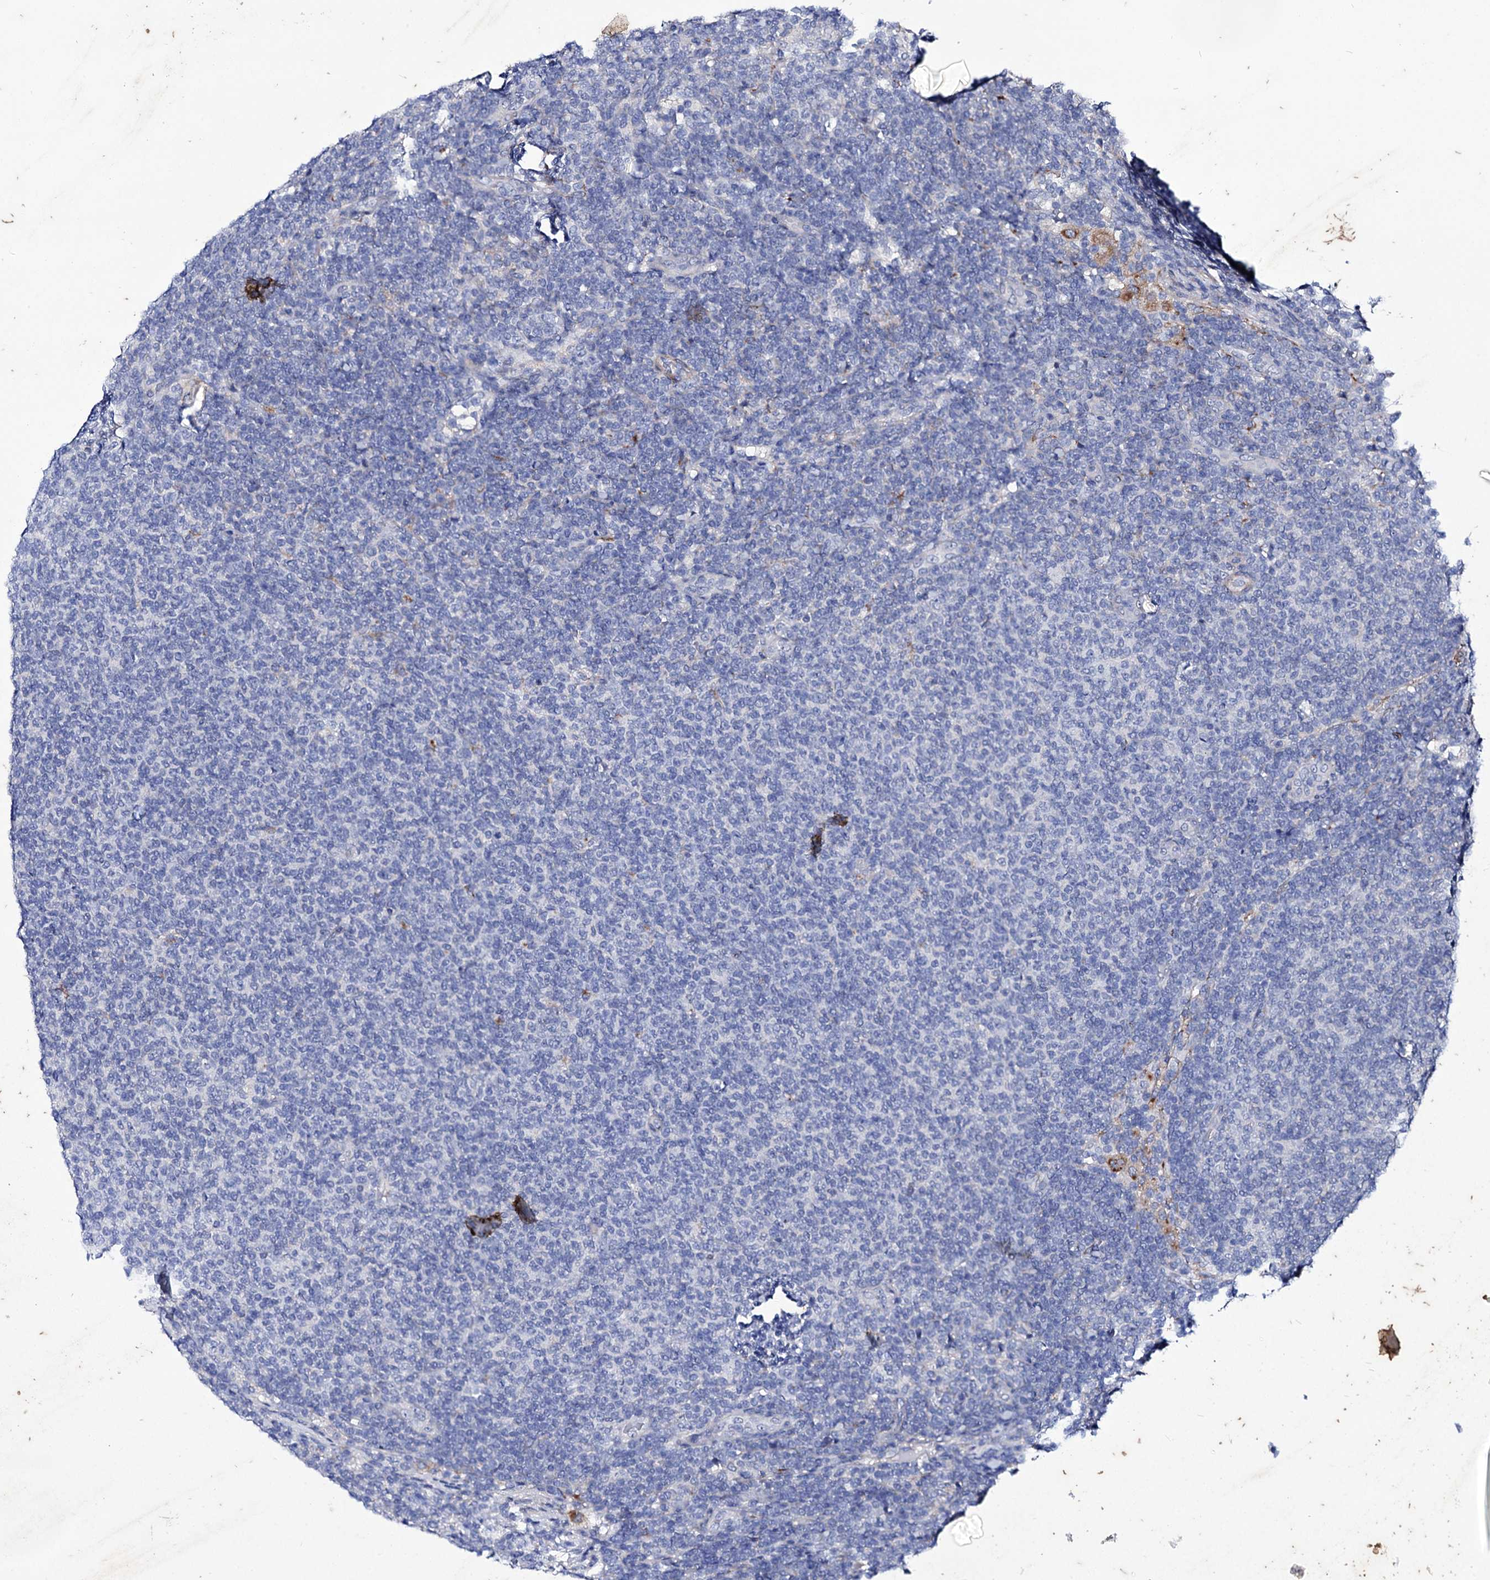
{"staining": {"intensity": "negative", "quantity": "none", "location": "none"}, "tissue": "lymphoma", "cell_type": "Tumor cells", "image_type": "cancer", "snomed": [{"axis": "morphology", "description": "Malignant lymphoma, non-Hodgkin's type, Low grade"}, {"axis": "topography", "description": "Lymph node"}], "caption": "DAB immunohistochemical staining of human lymphoma displays no significant expression in tumor cells. The staining is performed using DAB brown chromogen with nuclei counter-stained in using hematoxylin.", "gene": "AXL", "patient": {"sex": "male", "age": 66}}